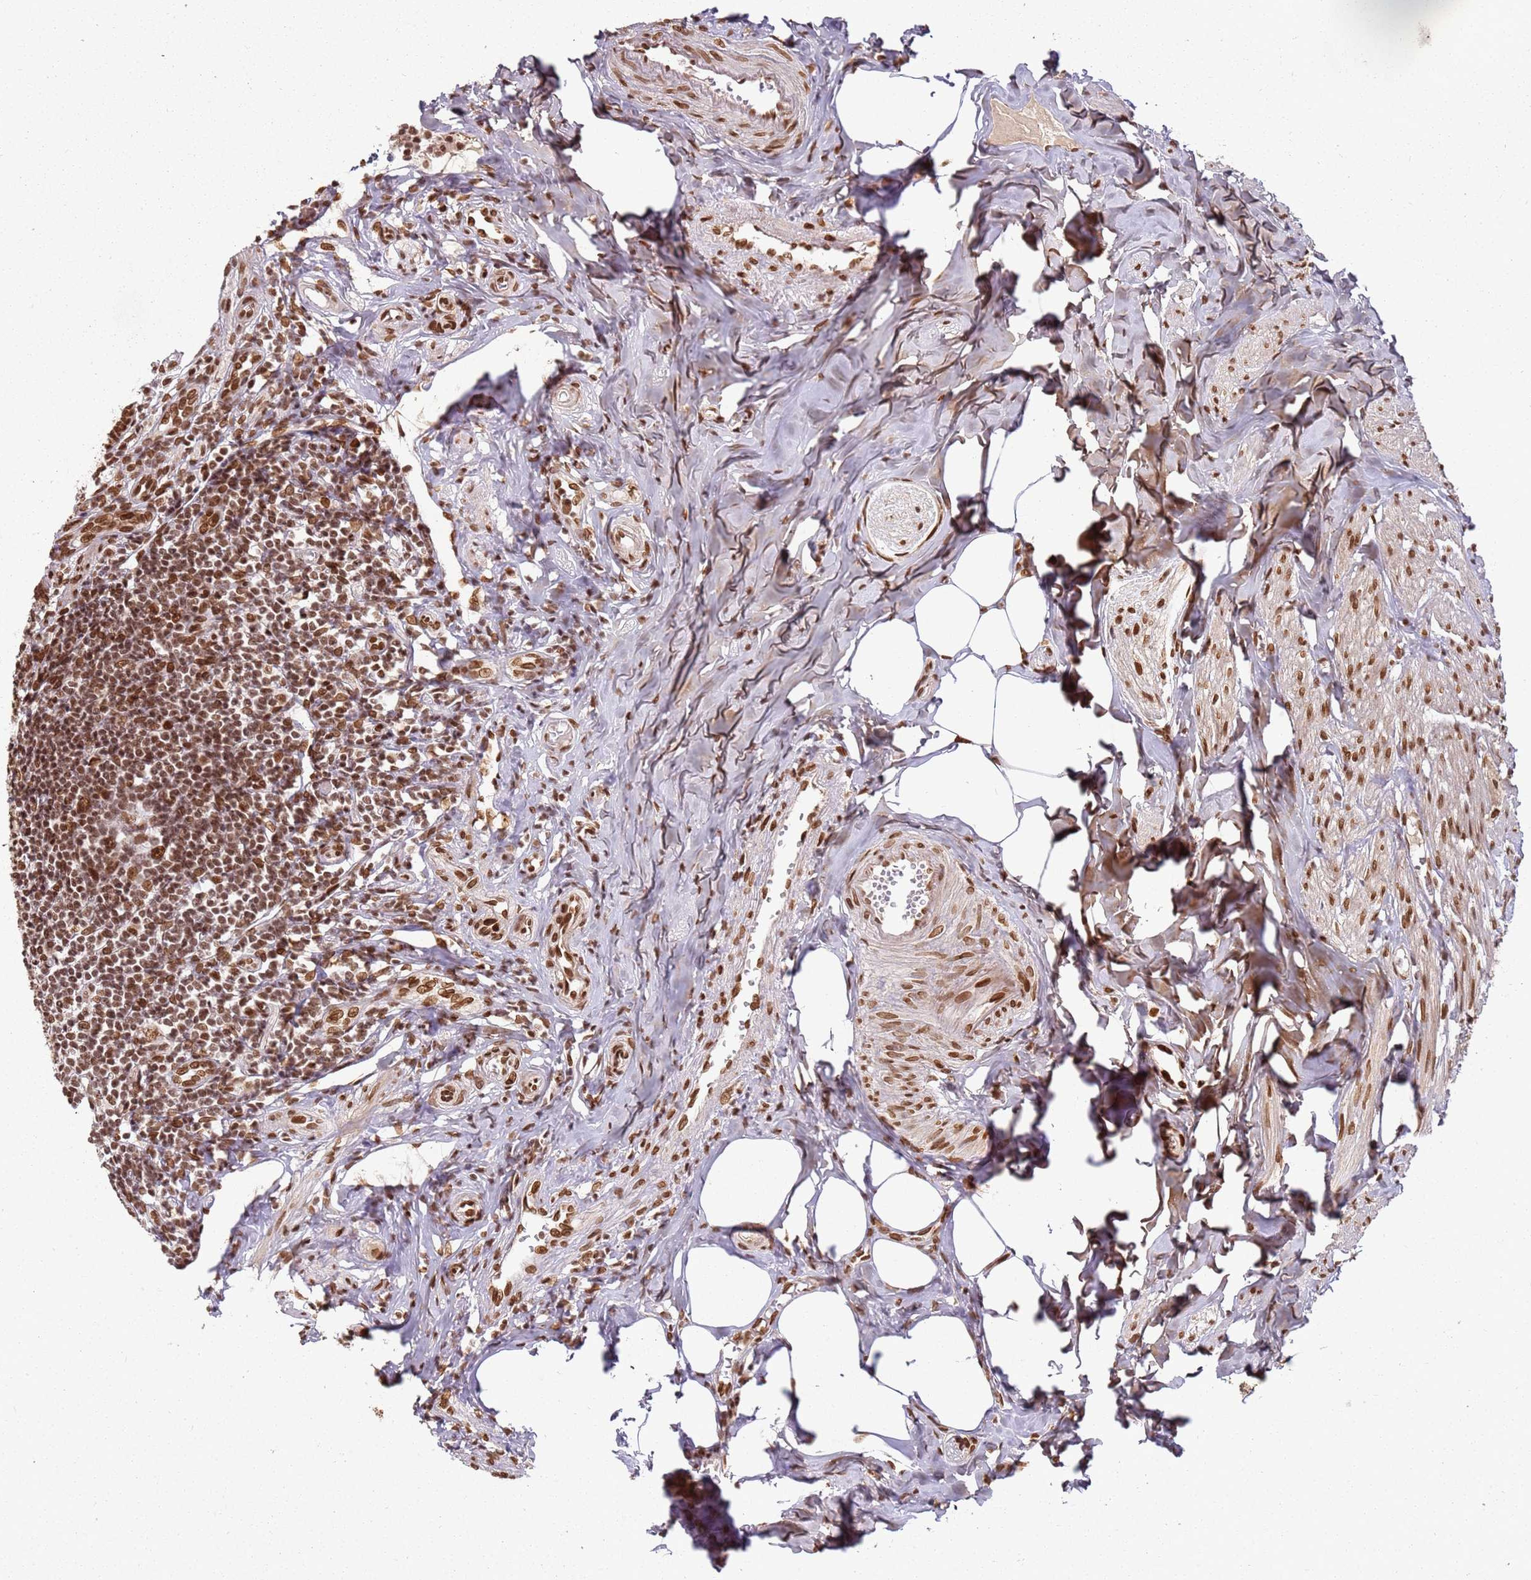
{"staining": {"intensity": "strong", "quantity": ">75%", "location": "nuclear"}, "tissue": "appendix", "cell_type": "Glandular cells", "image_type": "normal", "snomed": [{"axis": "morphology", "description": "Normal tissue, NOS"}, {"axis": "topography", "description": "Appendix"}], "caption": "High-magnification brightfield microscopy of normal appendix stained with DAB (3,3'-diaminobenzidine) (brown) and counterstained with hematoxylin (blue). glandular cells exhibit strong nuclear expression is present in approximately>75% of cells.", "gene": "TENT4A", "patient": {"sex": "female", "age": 33}}